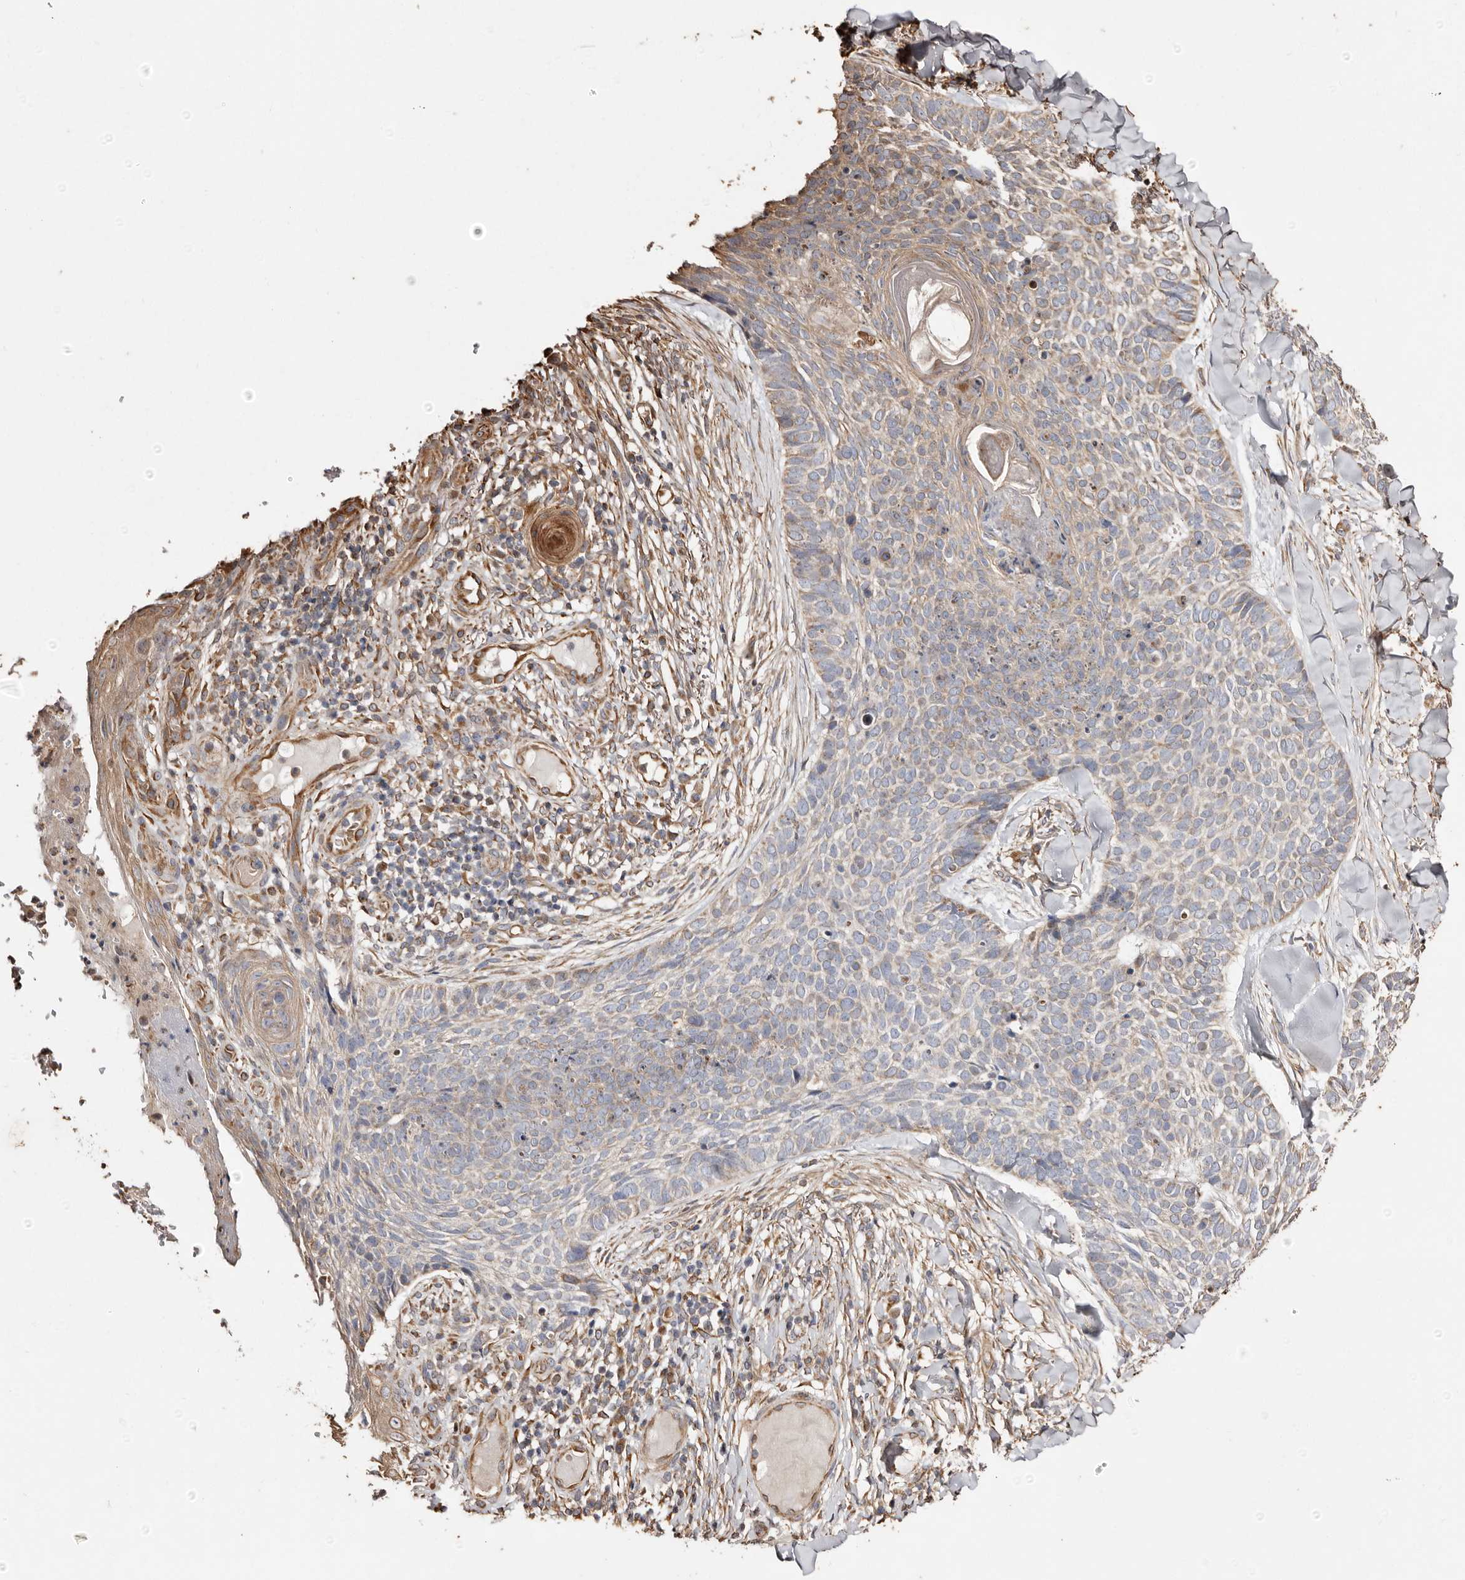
{"staining": {"intensity": "weak", "quantity": "25%-75%", "location": "cytoplasmic/membranous"}, "tissue": "skin cancer", "cell_type": "Tumor cells", "image_type": "cancer", "snomed": [{"axis": "morphology", "description": "Normal tissue, NOS"}, {"axis": "morphology", "description": "Basal cell carcinoma"}, {"axis": "topography", "description": "Skin"}], "caption": "IHC histopathology image of neoplastic tissue: basal cell carcinoma (skin) stained using immunohistochemistry (IHC) displays low levels of weak protein expression localized specifically in the cytoplasmic/membranous of tumor cells, appearing as a cytoplasmic/membranous brown color.", "gene": "MACC1", "patient": {"sex": "male", "age": 67}}